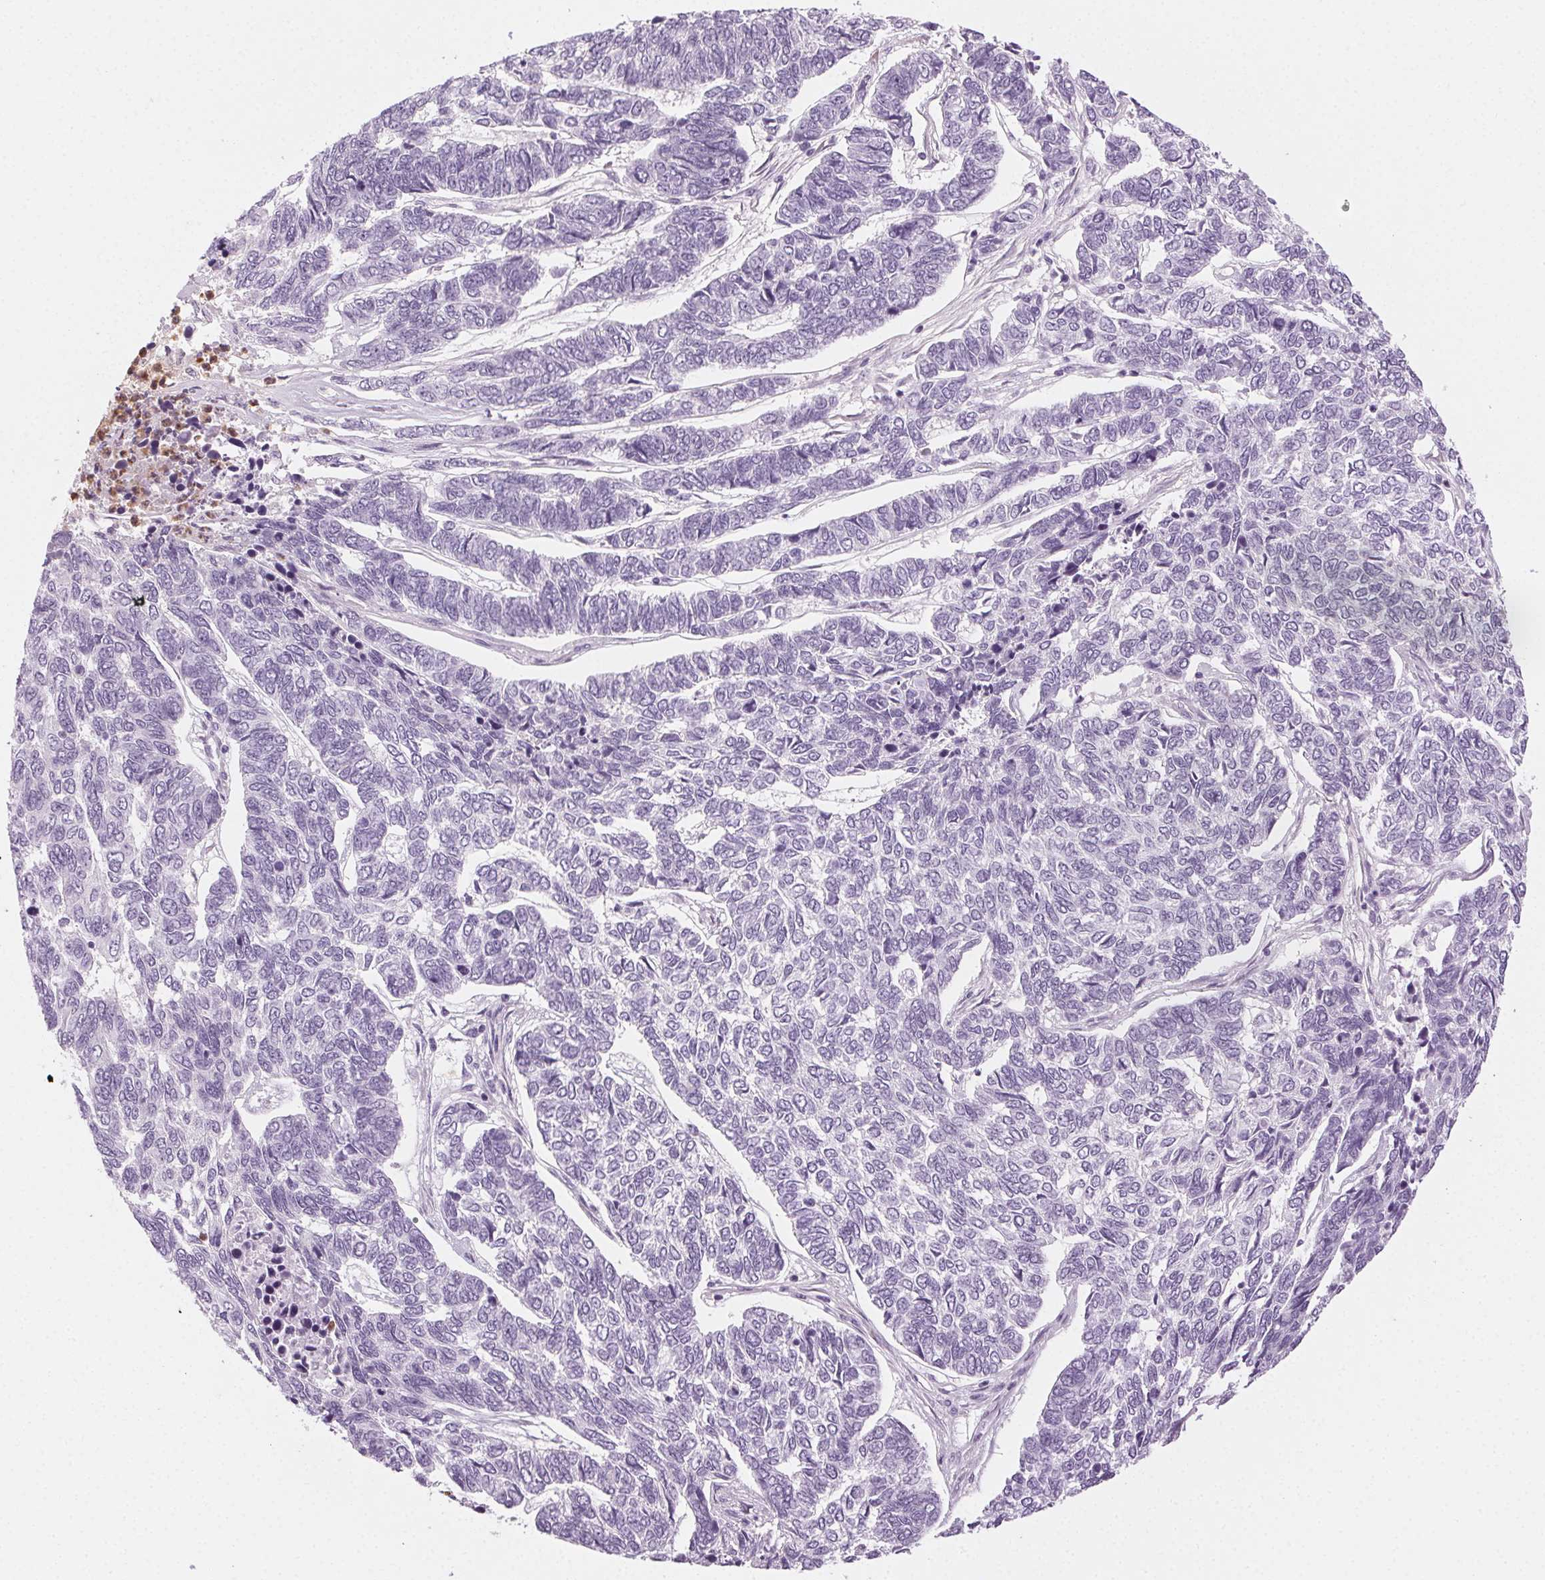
{"staining": {"intensity": "negative", "quantity": "none", "location": "none"}, "tissue": "skin cancer", "cell_type": "Tumor cells", "image_type": "cancer", "snomed": [{"axis": "morphology", "description": "Basal cell carcinoma"}, {"axis": "topography", "description": "Skin"}], "caption": "The immunohistochemistry (IHC) histopathology image has no significant staining in tumor cells of skin cancer (basal cell carcinoma) tissue.", "gene": "MPO", "patient": {"sex": "female", "age": 65}}